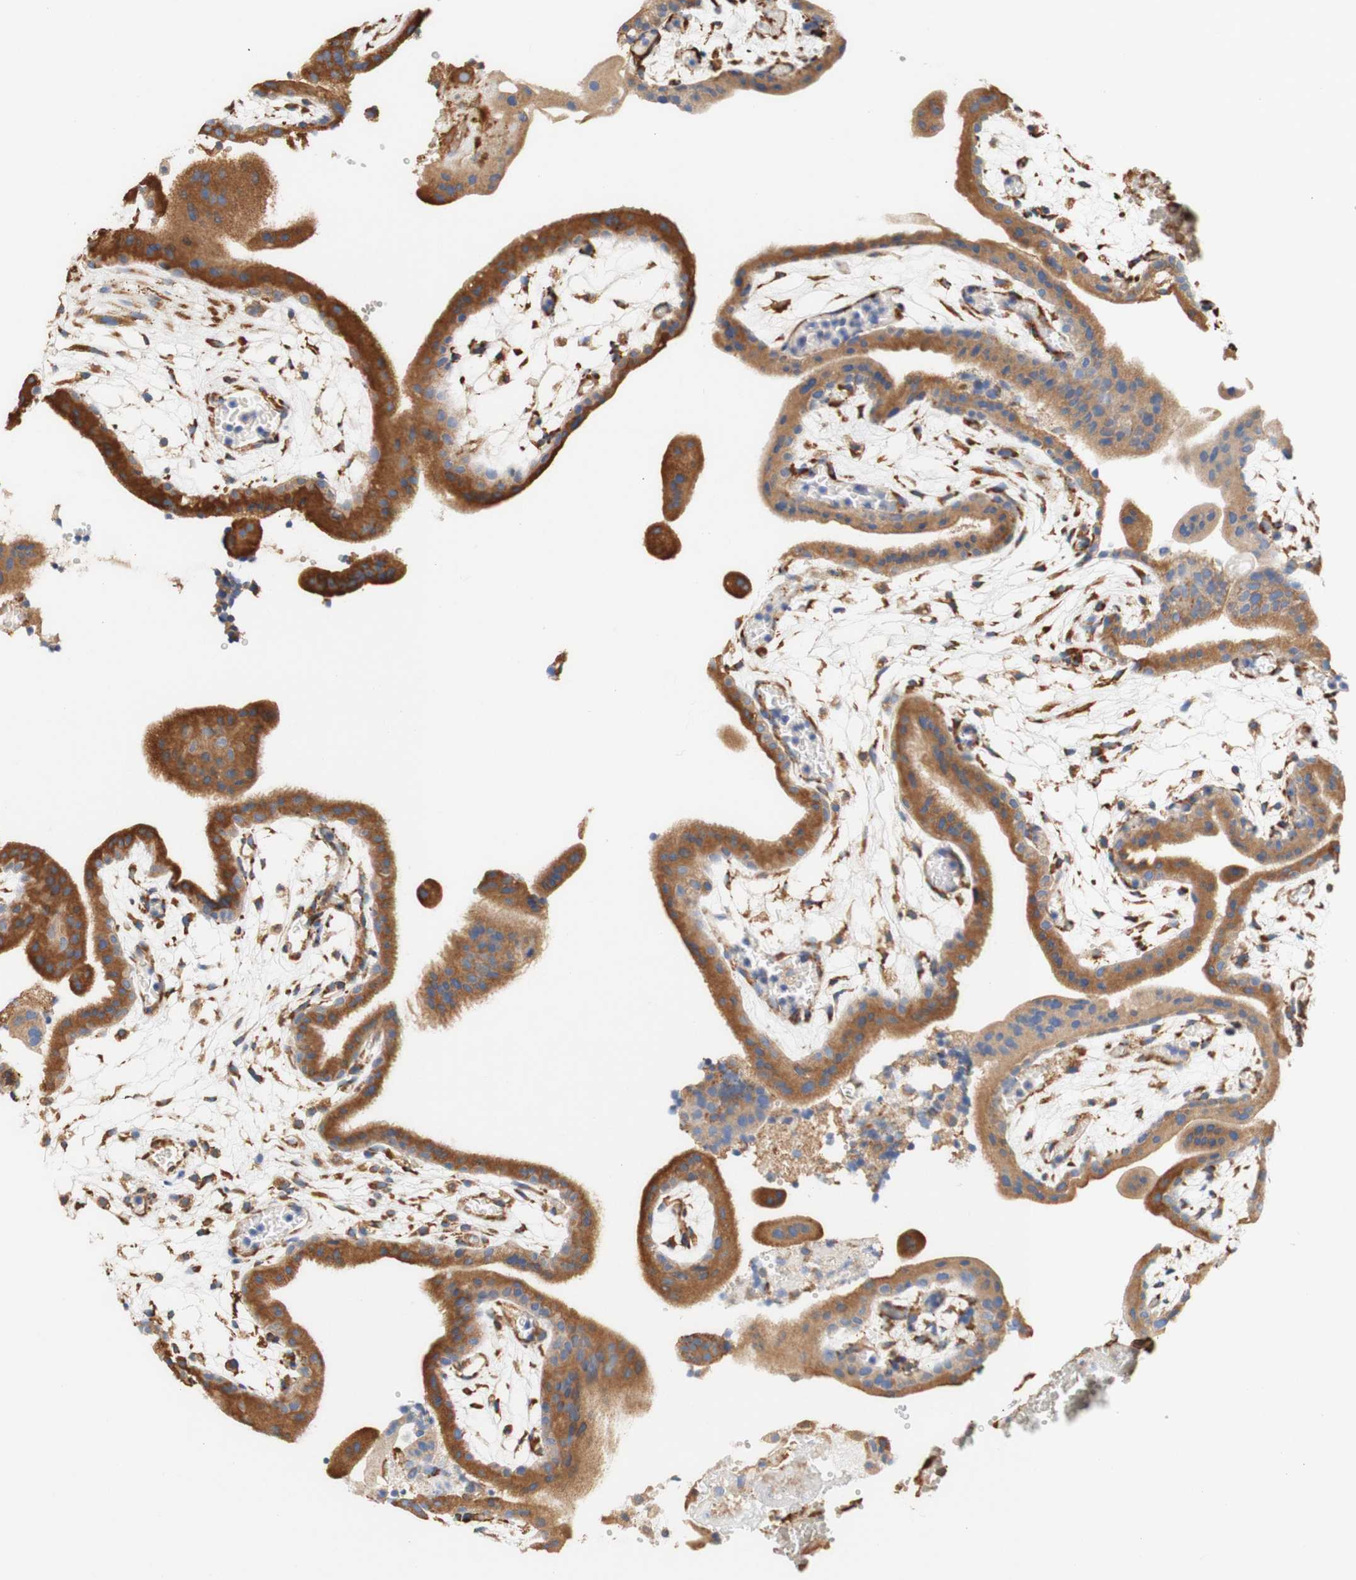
{"staining": {"intensity": "strong", "quantity": ">75%", "location": "cytoplasmic/membranous"}, "tissue": "placenta", "cell_type": "Trophoblastic cells", "image_type": "normal", "snomed": [{"axis": "morphology", "description": "Normal tissue, NOS"}, {"axis": "topography", "description": "Placenta"}], "caption": "This photomicrograph displays benign placenta stained with IHC to label a protein in brown. The cytoplasmic/membranous of trophoblastic cells show strong positivity for the protein. Nuclei are counter-stained blue.", "gene": "EIF2AK4", "patient": {"sex": "female", "age": 18}}